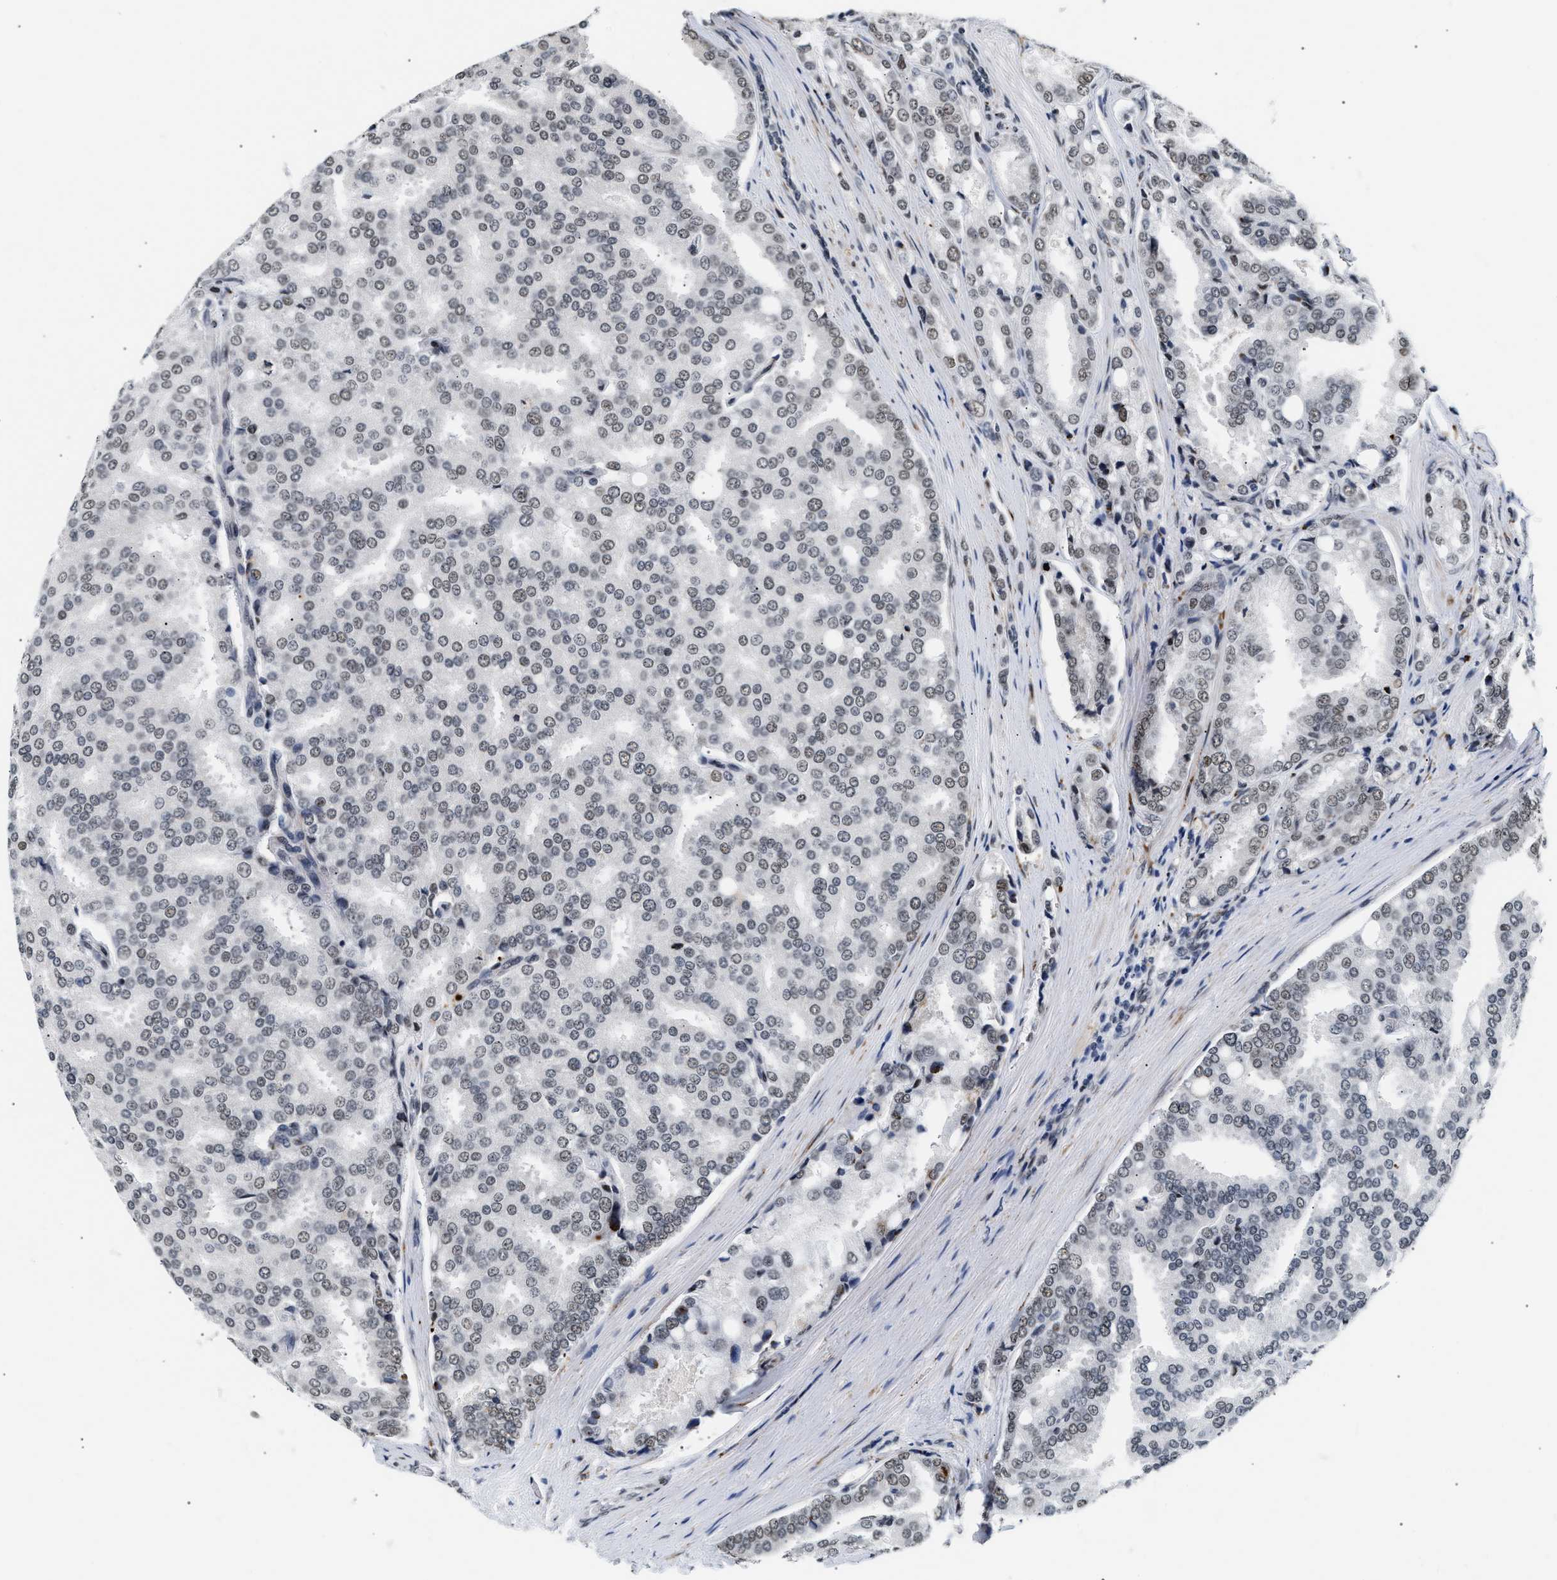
{"staining": {"intensity": "weak", "quantity": "25%-75%", "location": "nuclear"}, "tissue": "prostate cancer", "cell_type": "Tumor cells", "image_type": "cancer", "snomed": [{"axis": "morphology", "description": "Adenocarcinoma, High grade"}, {"axis": "topography", "description": "Prostate"}], "caption": "Prostate high-grade adenocarcinoma stained with DAB immunohistochemistry shows low levels of weak nuclear positivity in about 25%-75% of tumor cells.", "gene": "THOC1", "patient": {"sex": "male", "age": 50}}